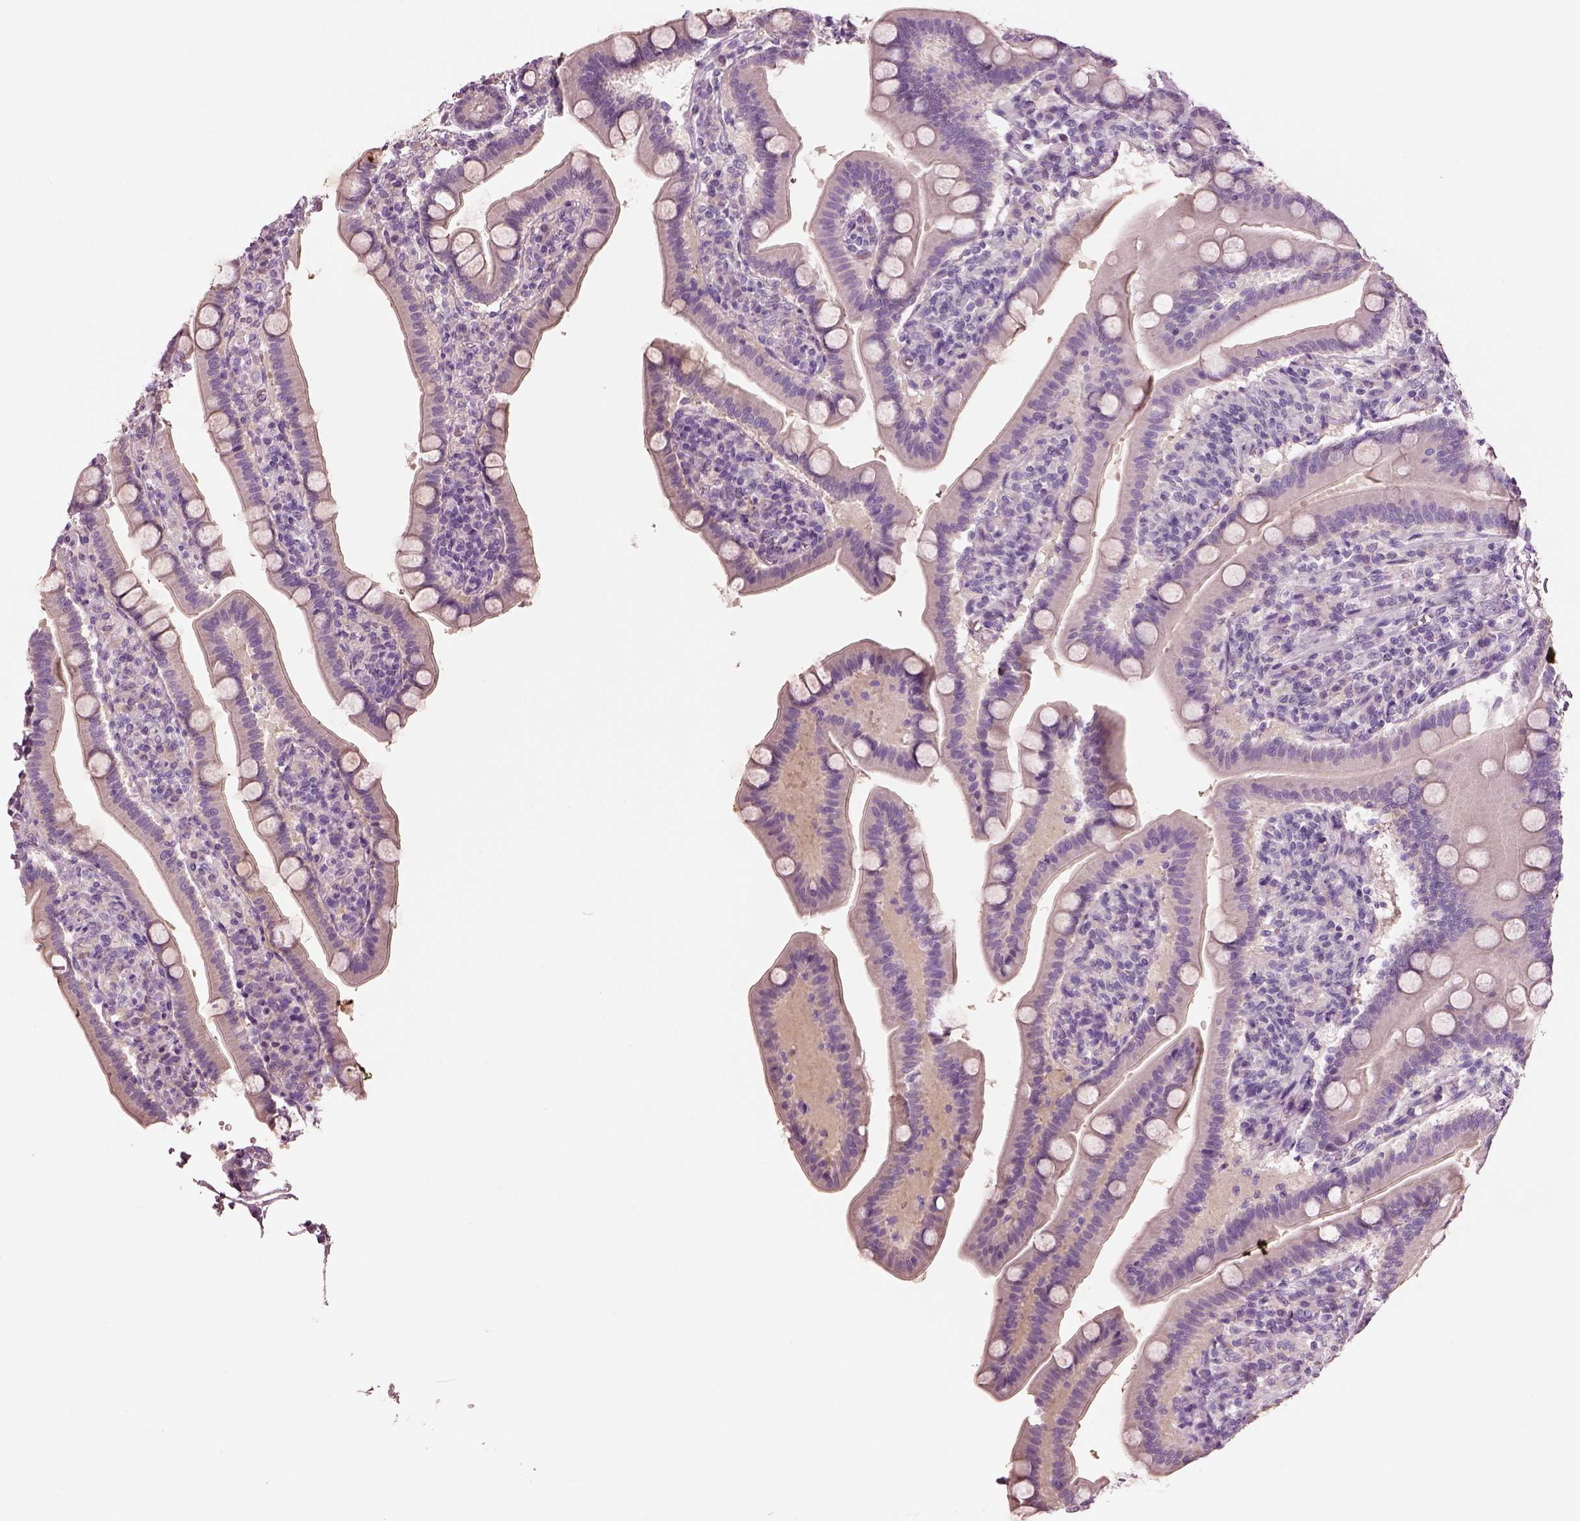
{"staining": {"intensity": "negative", "quantity": "none", "location": "none"}, "tissue": "small intestine", "cell_type": "Glandular cells", "image_type": "normal", "snomed": [{"axis": "morphology", "description": "Normal tissue, NOS"}, {"axis": "topography", "description": "Small intestine"}], "caption": "Protein analysis of normal small intestine reveals no significant staining in glandular cells. The staining is performed using DAB (3,3'-diaminobenzidine) brown chromogen with nuclei counter-stained in using hematoxylin.", "gene": "ELSPBP1", "patient": {"sex": "male", "age": 66}}